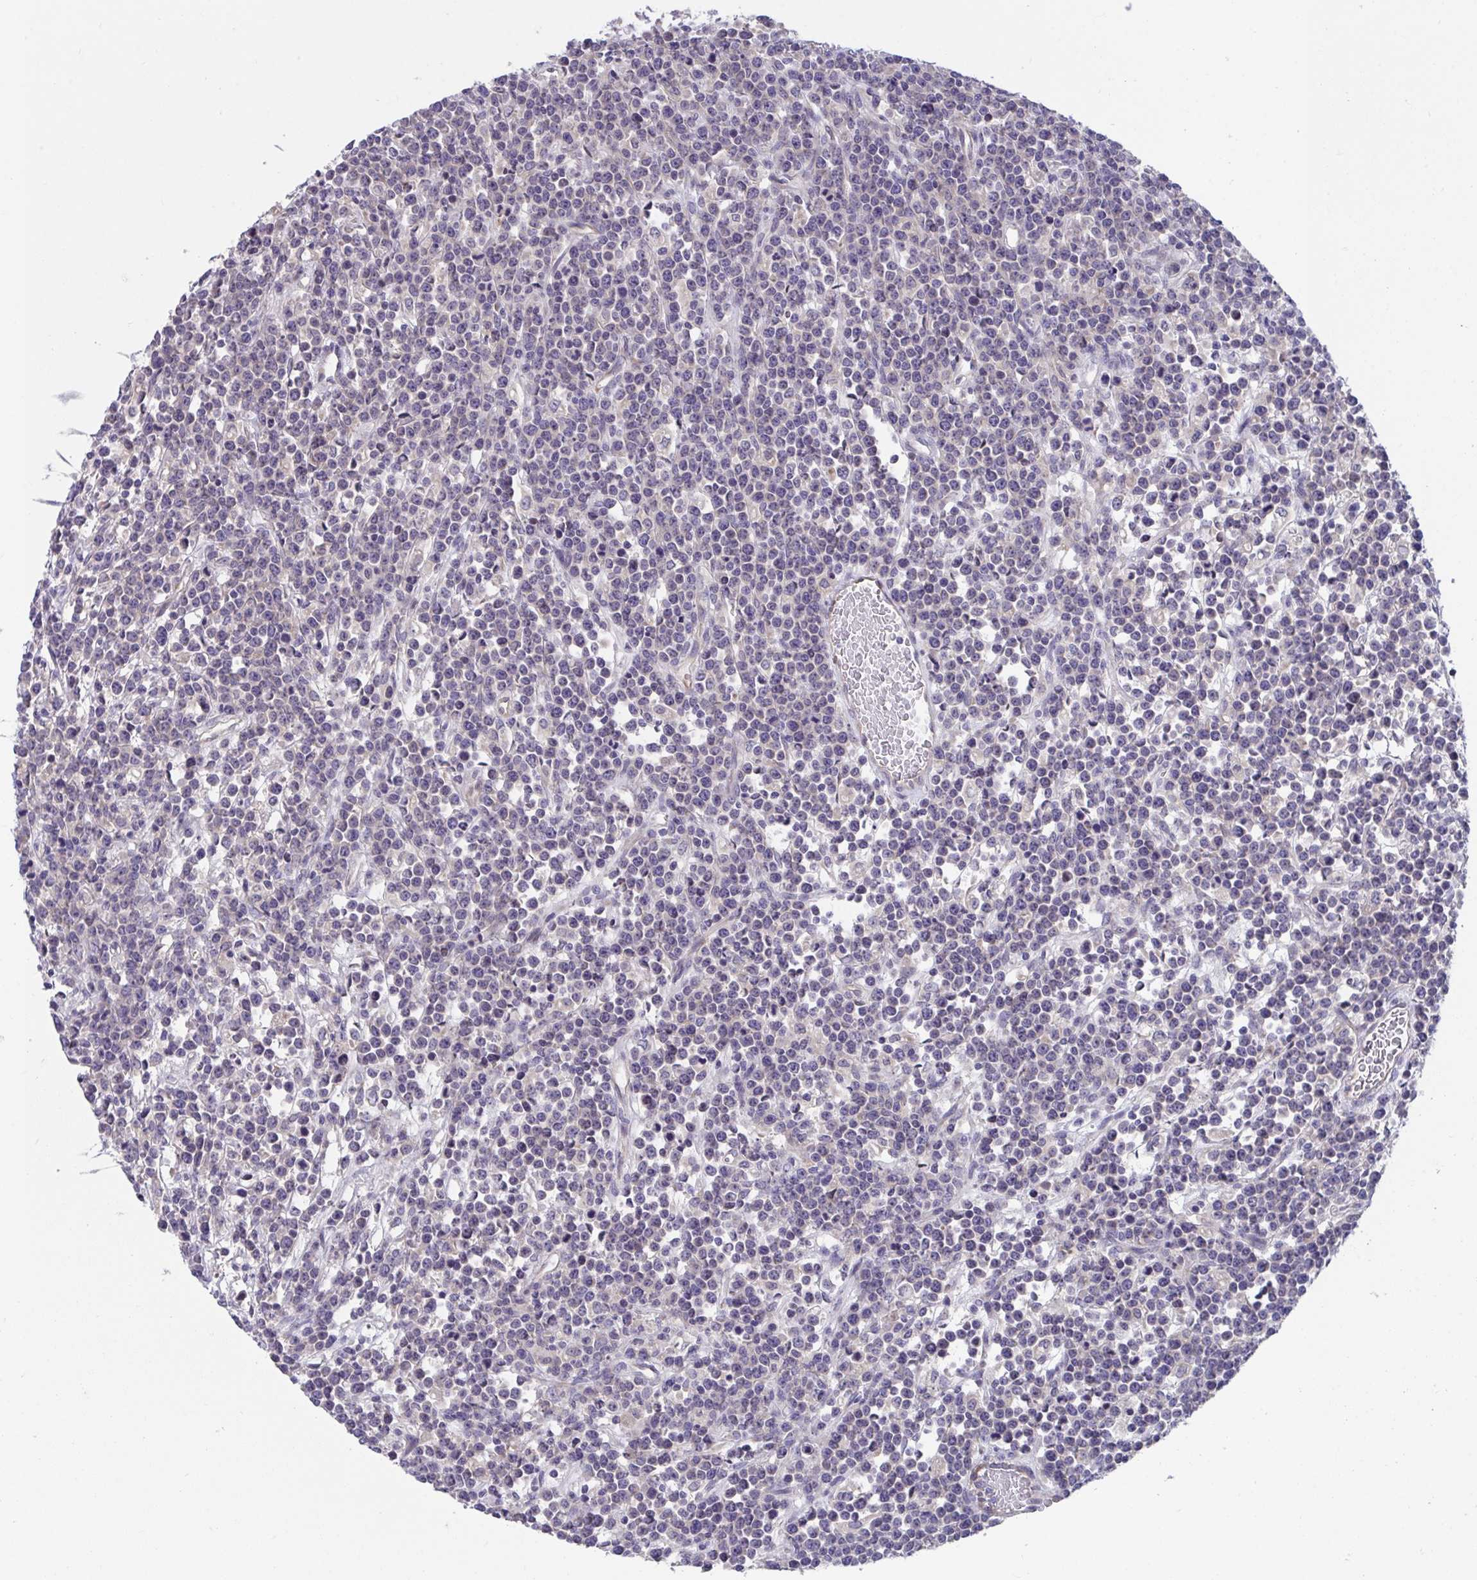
{"staining": {"intensity": "negative", "quantity": "none", "location": "none"}, "tissue": "lymphoma", "cell_type": "Tumor cells", "image_type": "cancer", "snomed": [{"axis": "morphology", "description": "Malignant lymphoma, non-Hodgkin's type, High grade"}, {"axis": "topography", "description": "Ovary"}], "caption": "An IHC histopathology image of lymphoma is shown. There is no staining in tumor cells of lymphoma. Brightfield microscopy of immunohistochemistry stained with DAB (brown) and hematoxylin (blue), captured at high magnification.", "gene": "SUSD4", "patient": {"sex": "female", "age": 56}}